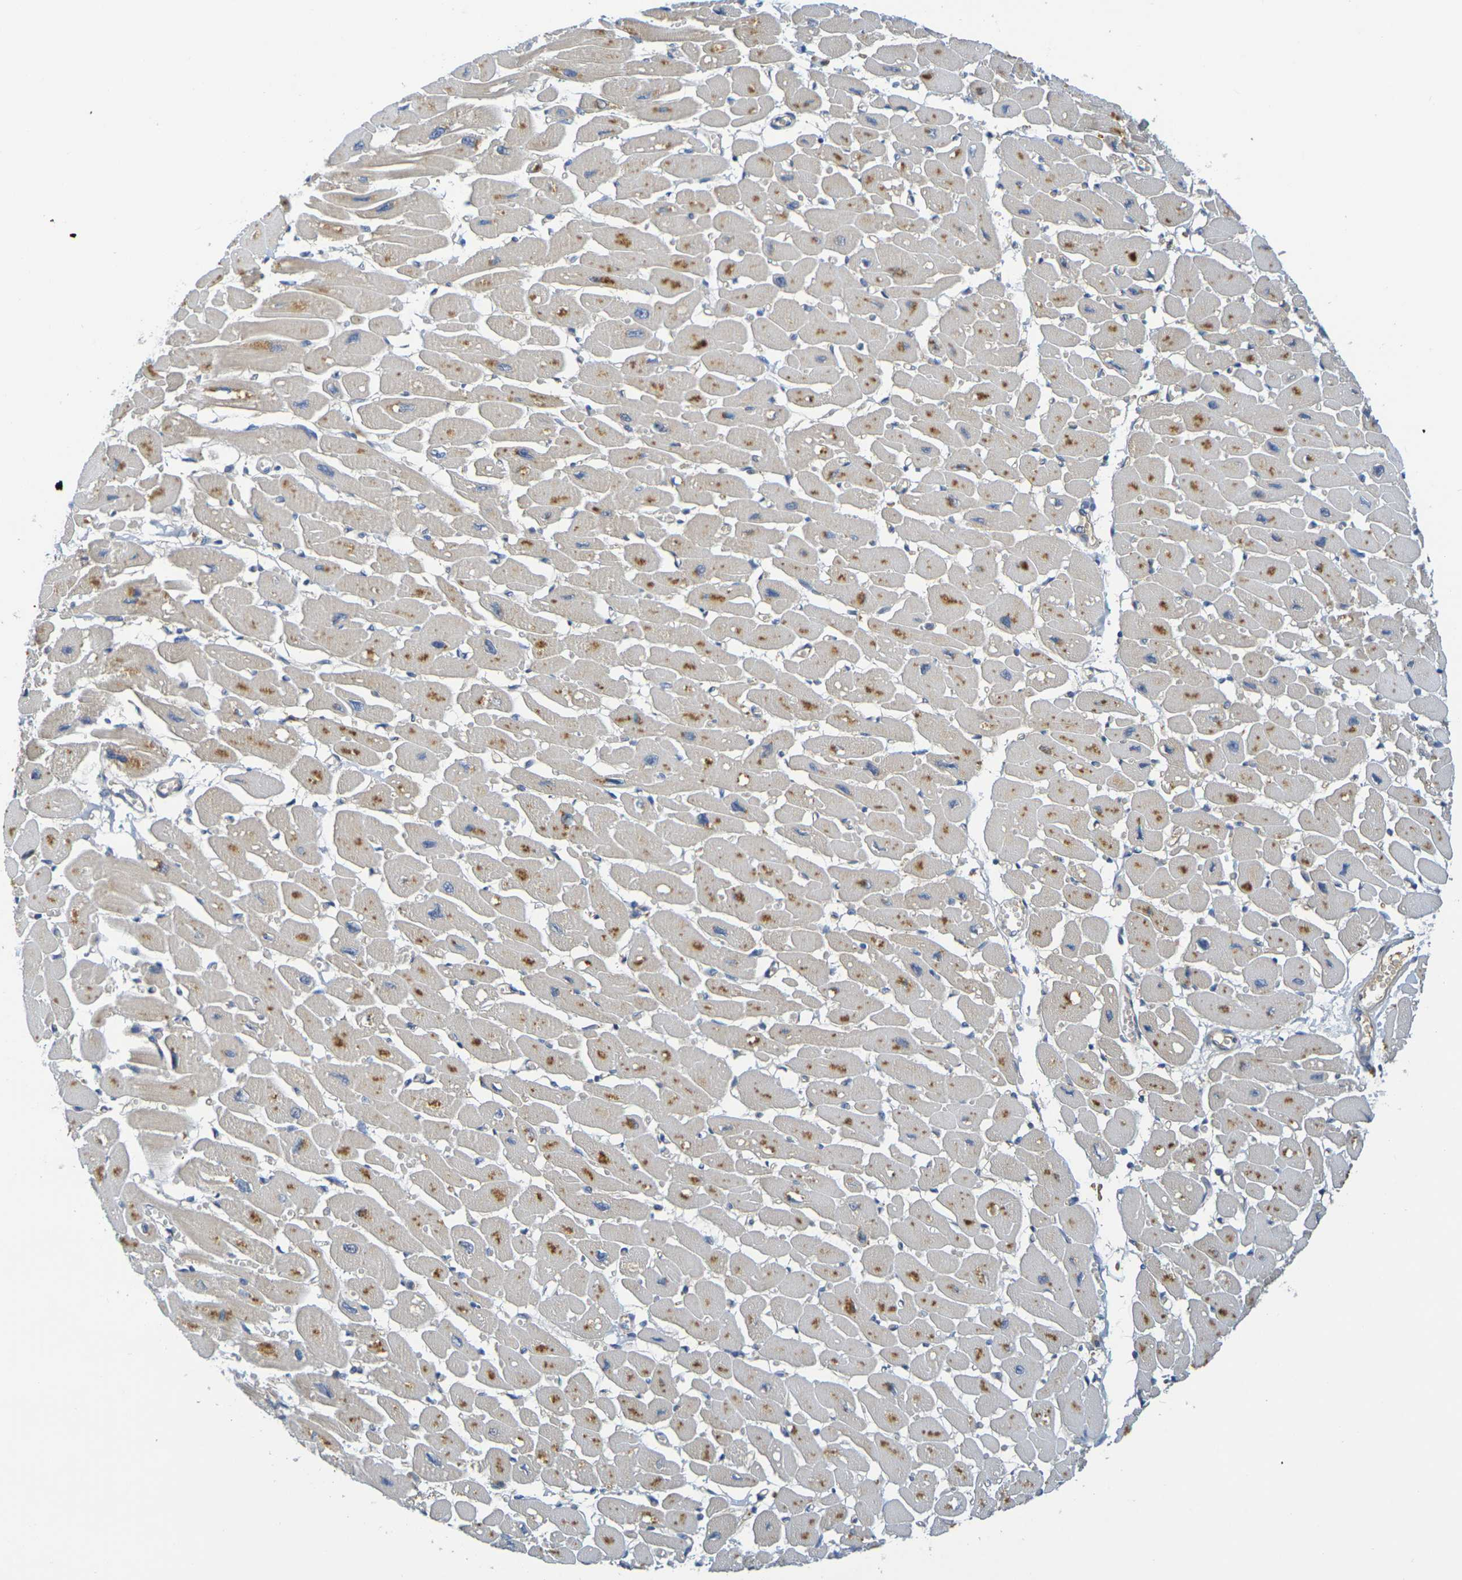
{"staining": {"intensity": "moderate", "quantity": "25%-75%", "location": "cytoplasmic/membranous"}, "tissue": "heart muscle", "cell_type": "Cardiomyocytes", "image_type": "normal", "snomed": [{"axis": "morphology", "description": "Normal tissue, NOS"}, {"axis": "topography", "description": "Heart"}], "caption": "The micrograph displays immunohistochemical staining of benign heart muscle. There is moderate cytoplasmic/membranous positivity is identified in approximately 25%-75% of cardiomyocytes. (Brightfield microscopy of DAB IHC at high magnification).", "gene": "C1QA", "patient": {"sex": "female", "age": 54}}